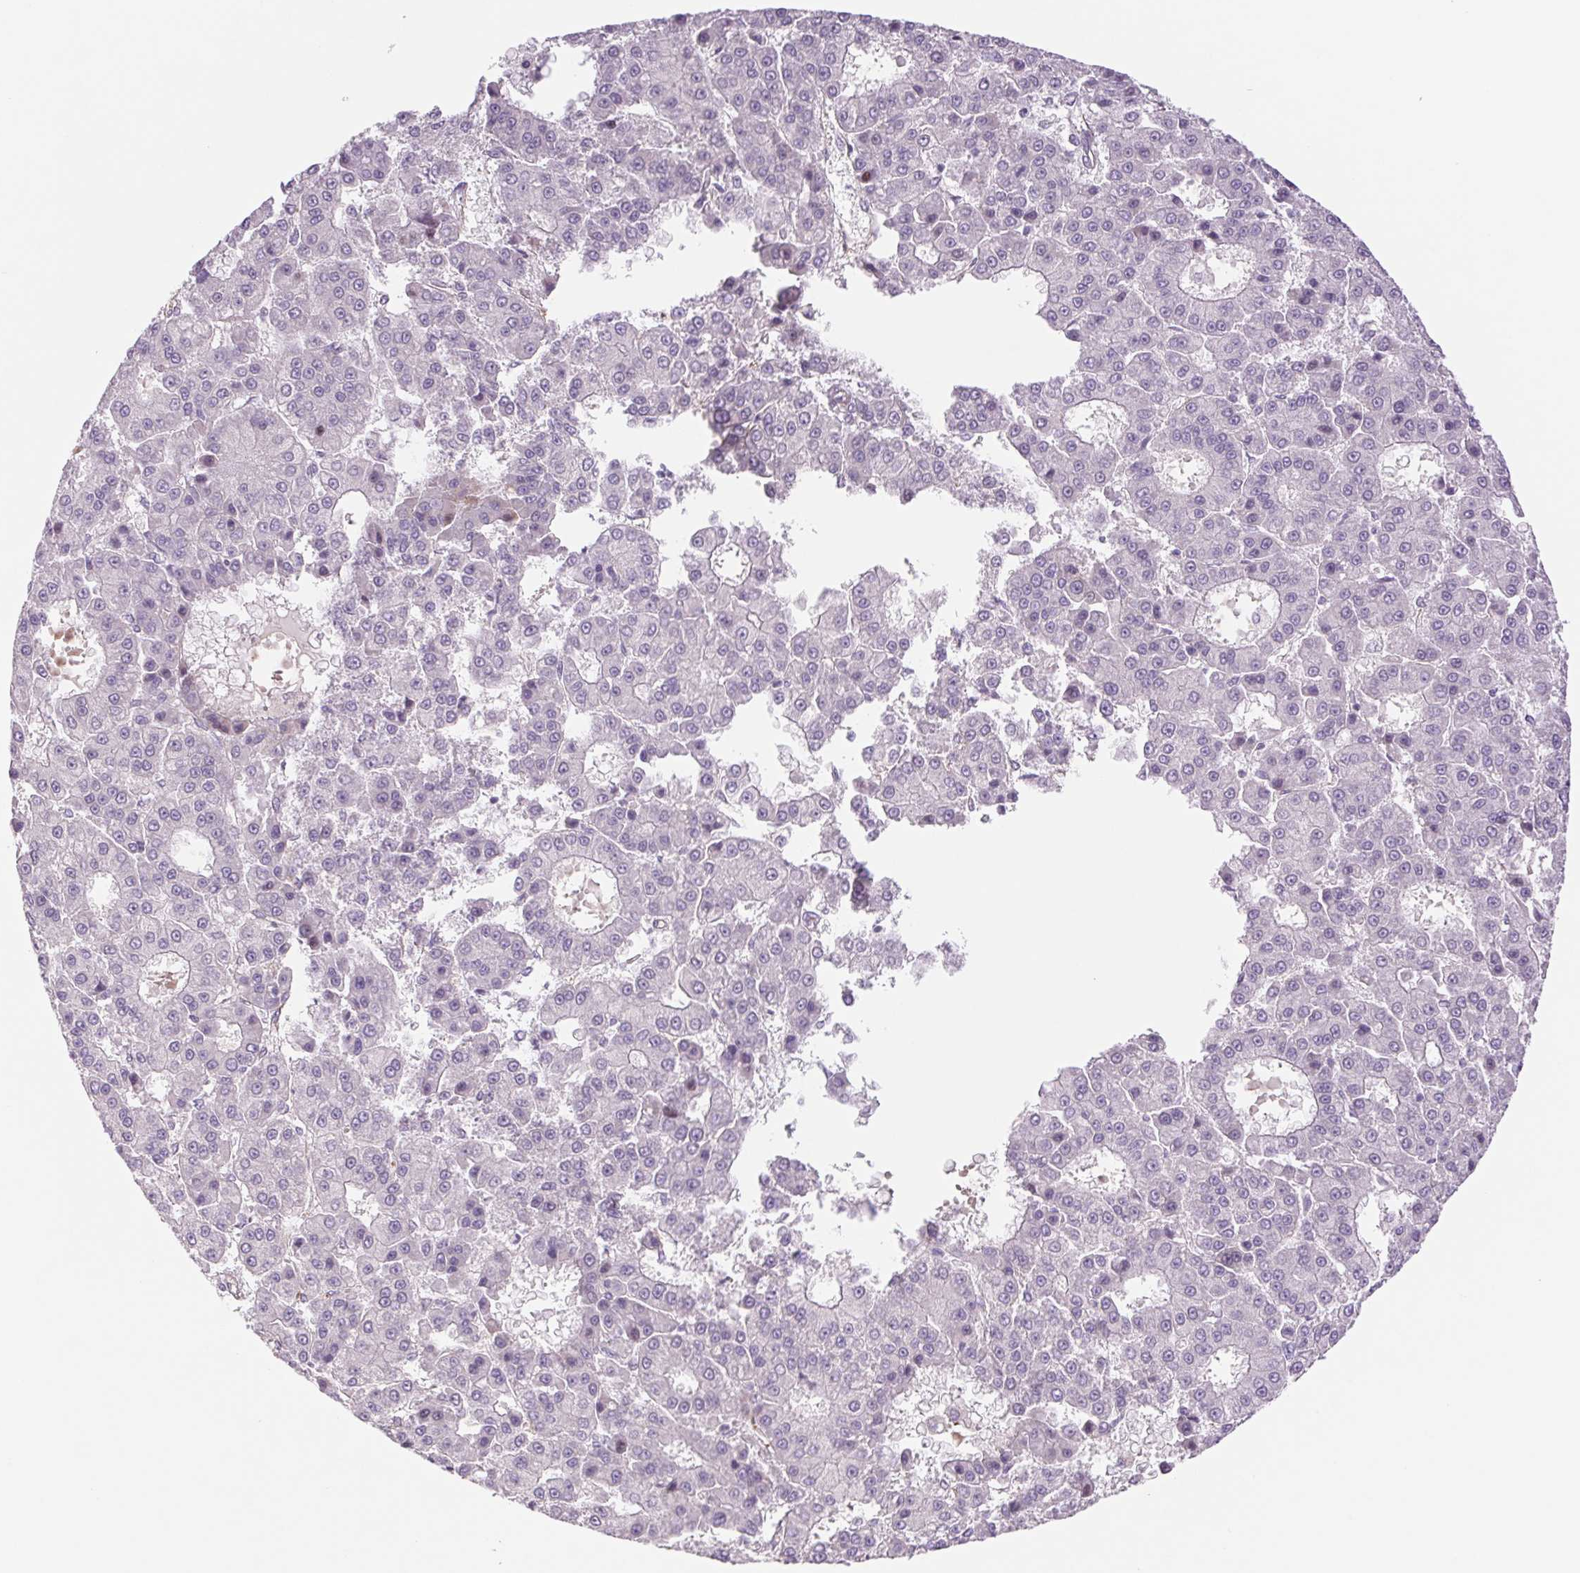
{"staining": {"intensity": "negative", "quantity": "none", "location": "none"}, "tissue": "liver cancer", "cell_type": "Tumor cells", "image_type": "cancer", "snomed": [{"axis": "morphology", "description": "Carcinoma, Hepatocellular, NOS"}, {"axis": "topography", "description": "Liver"}], "caption": "Liver cancer was stained to show a protein in brown. There is no significant positivity in tumor cells. (DAB (3,3'-diaminobenzidine) immunohistochemistry visualized using brightfield microscopy, high magnification).", "gene": "MS4A13", "patient": {"sex": "male", "age": 70}}